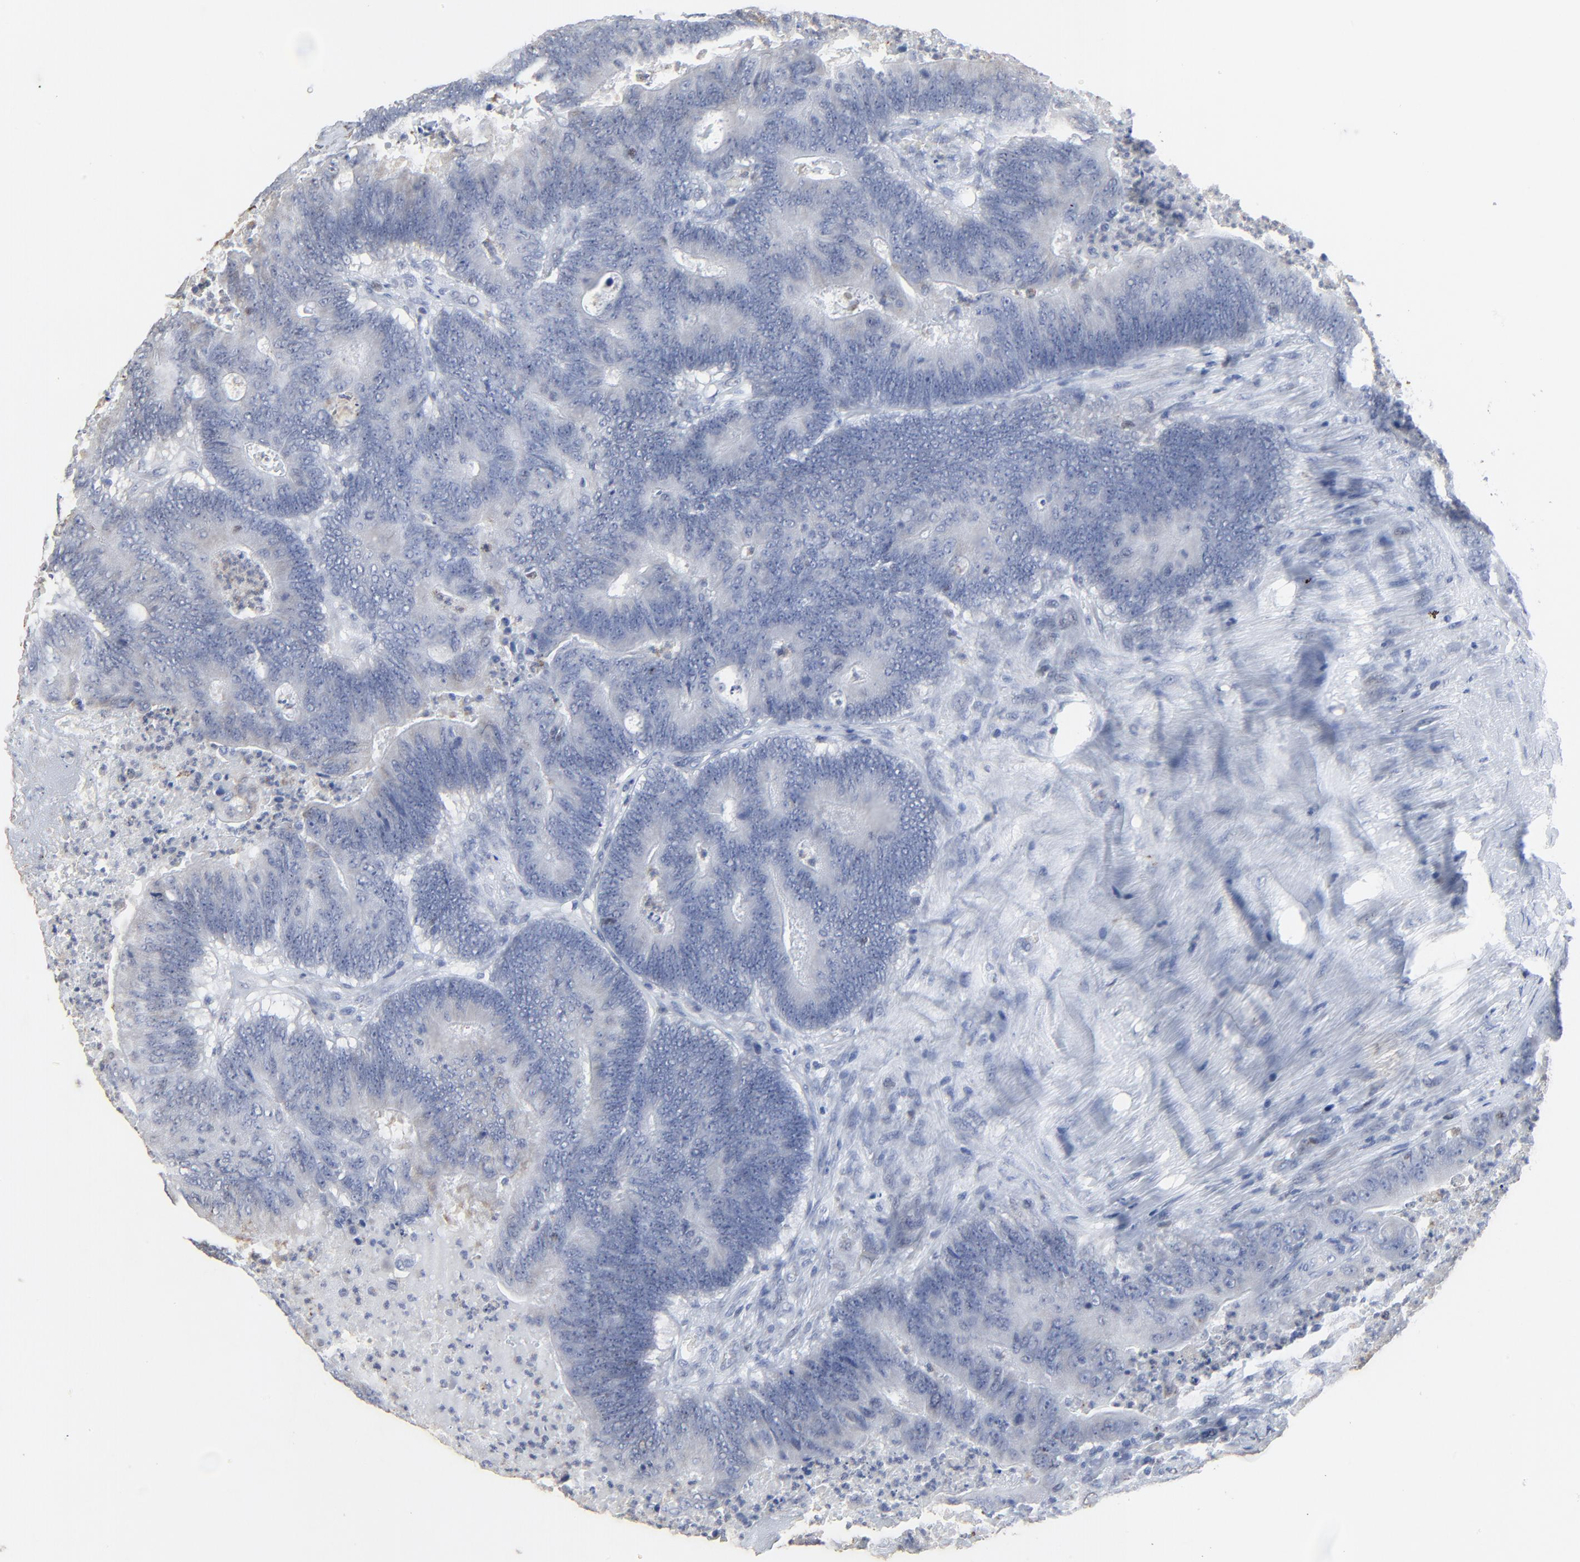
{"staining": {"intensity": "negative", "quantity": "none", "location": "none"}, "tissue": "colorectal cancer", "cell_type": "Tumor cells", "image_type": "cancer", "snomed": [{"axis": "morphology", "description": "Adenocarcinoma, NOS"}, {"axis": "topography", "description": "Colon"}], "caption": "Colorectal adenocarcinoma was stained to show a protein in brown. There is no significant staining in tumor cells. Brightfield microscopy of immunohistochemistry stained with DAB (3,3'-diaminobenzidine) (brown) and hematoxylin (blue), captured at high magnification.", "gene": "BIRC3", "patient": {"sex": "male", "age": 65}}